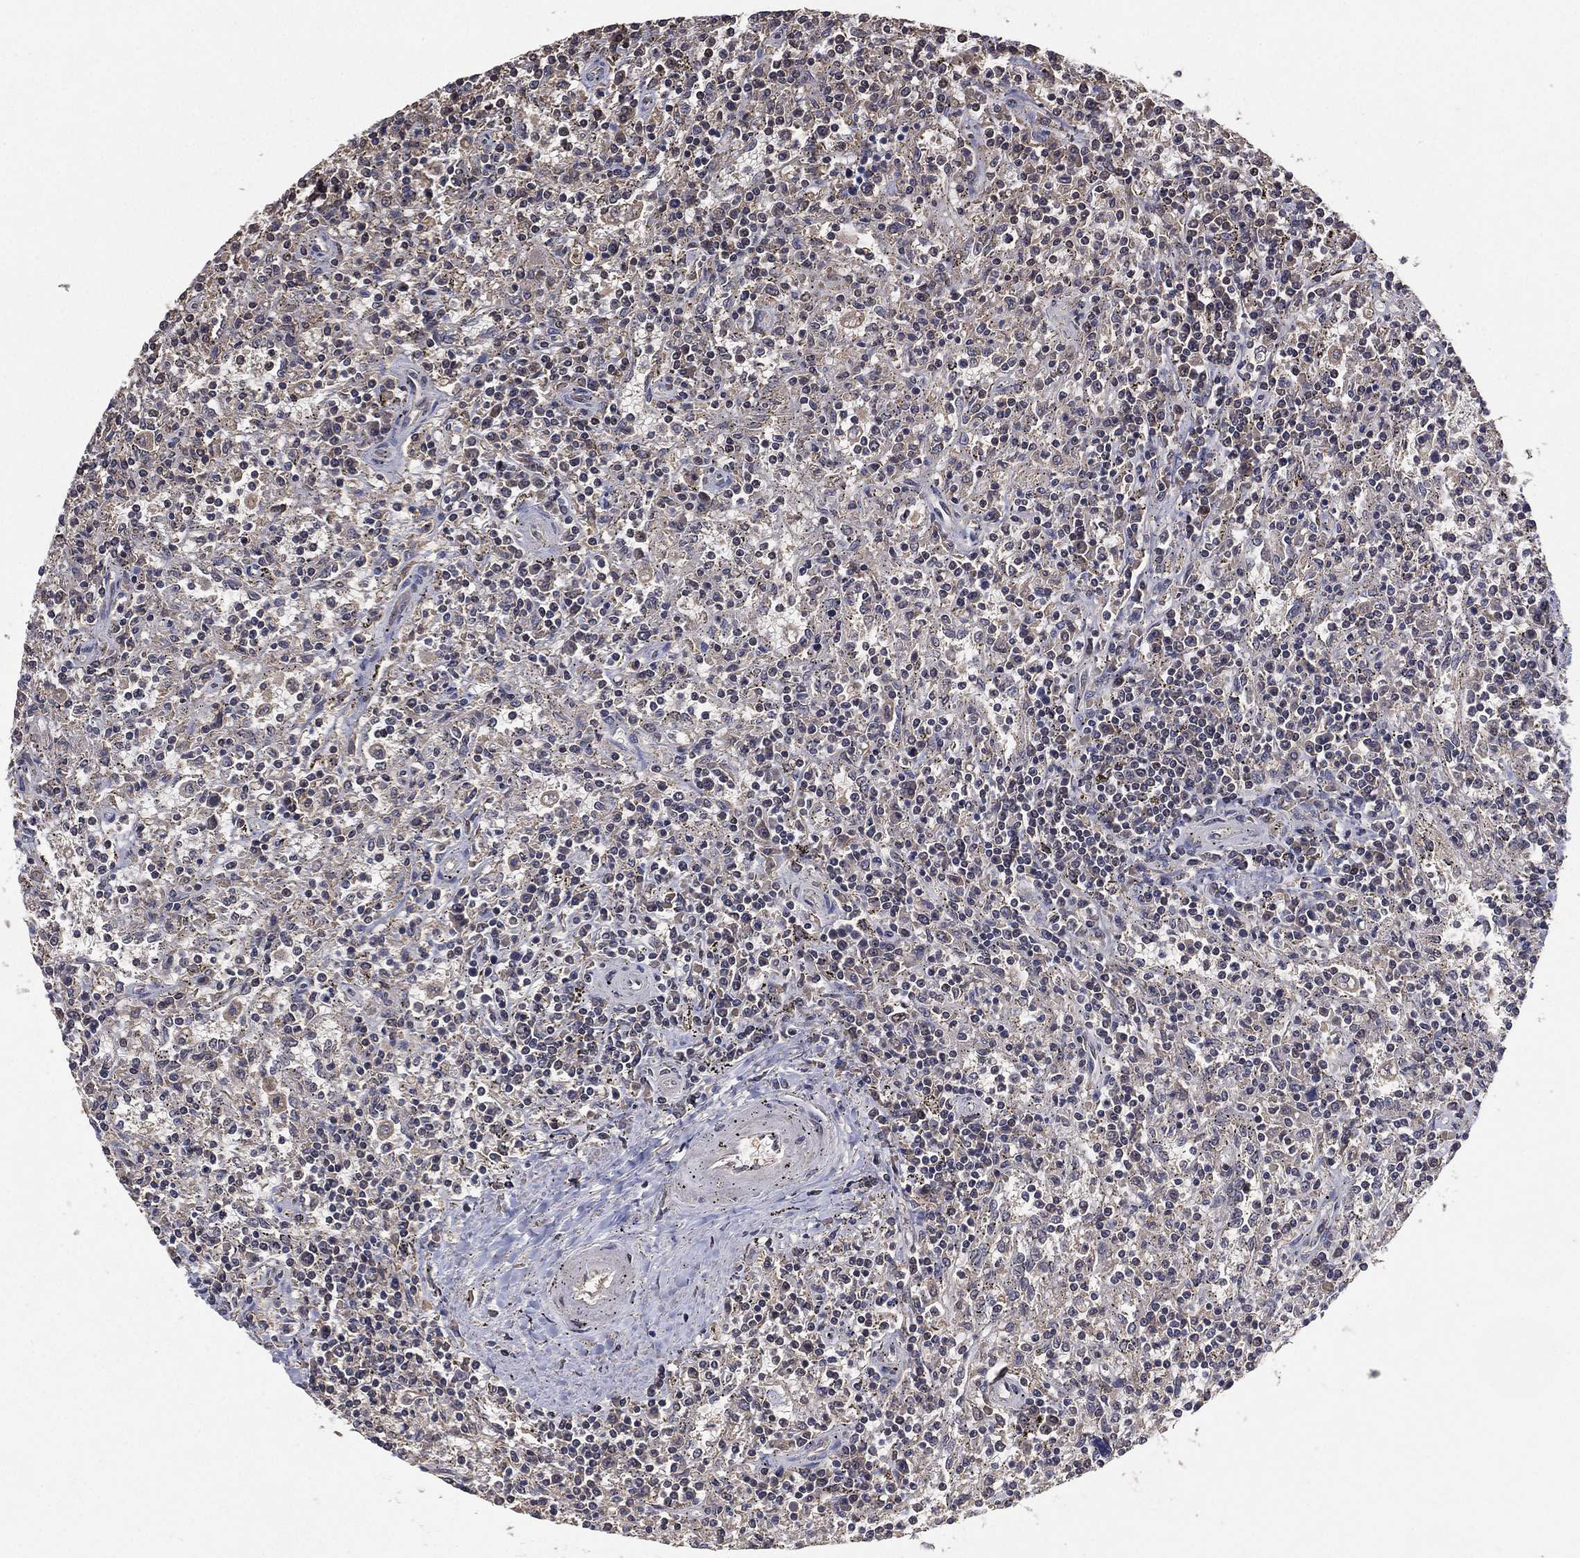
{"staining": {"intensity": "negative", "quantity": "none", "location": "none"}, "tissue": "lymphoma", "cell_type": "Tumor cells", "image_type": "cancer", "snomed": [{"axis": "morphology", "description": "Malignant lymphoma, non-Hodgkin's type, Low grade"}, {"axis": "topography", "description": "Spleen"}], "caption": "This is a image of immunohistochemistry staining of lymphoma, which shows no expression in tumor cells.", "gene": "NELFCD", "patient": {"sex": "male", "age": 62}}